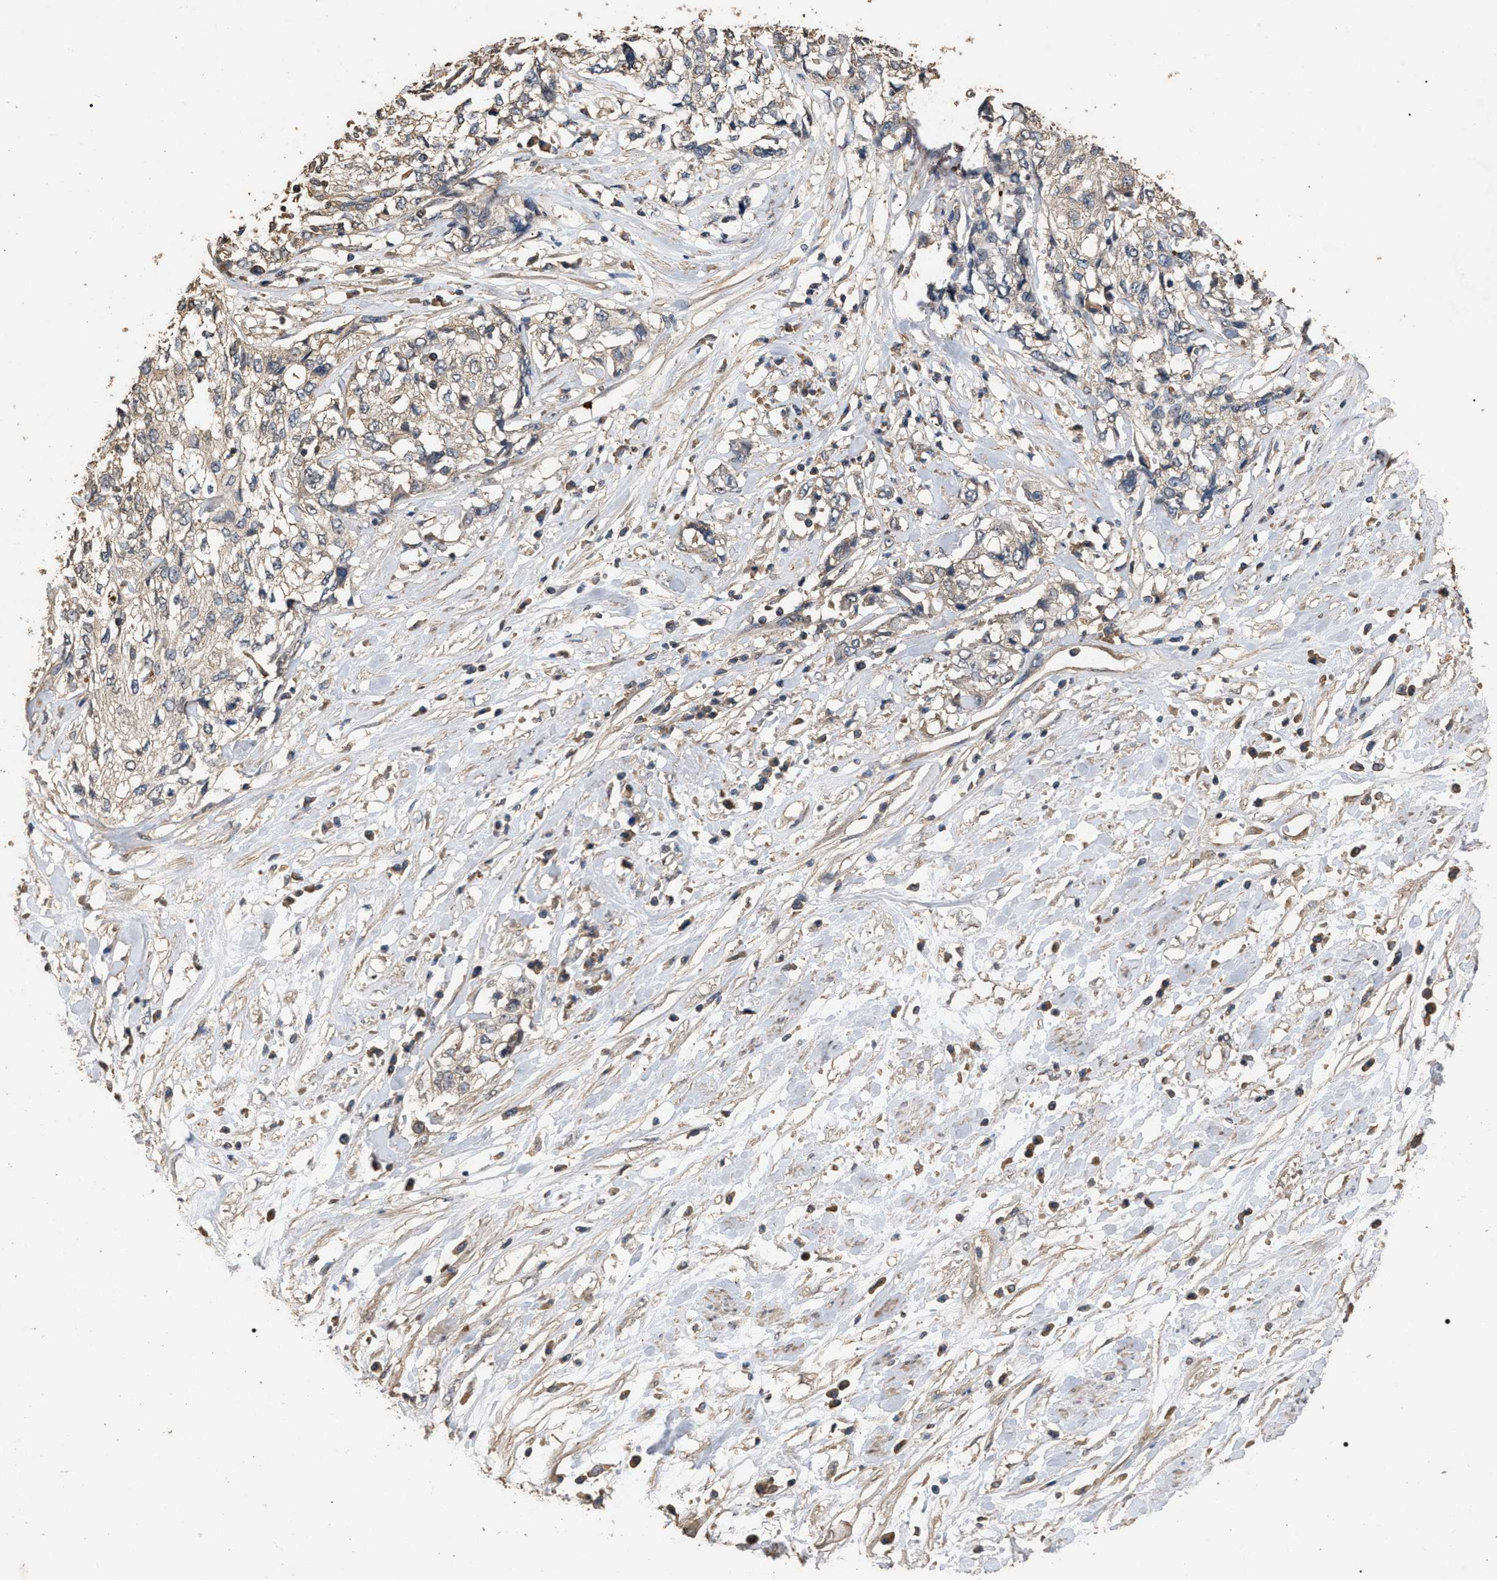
{"staining": {"intensity": "weak", "quantity": "<25%", "location": "cytoplasmic/membranous"}, "tissue": "cervical cancer", "cell_type": "Tumor cells", "image_type": "cancer", "snomed": [{"axis": "morphology", "description": "Squamous cell carcinoma, NOS"}, {"axis": "topography", "description": "Cervix"}], "caption": "DAB (3,3'-diaminobenzidine) immunohistochemical staining of cervical cancer (squamous cell carcinoma) exhibits no significant positivity in tumor cells.", "gene": "HTRA3", "patient": {"sex": "female", "age": 57}}